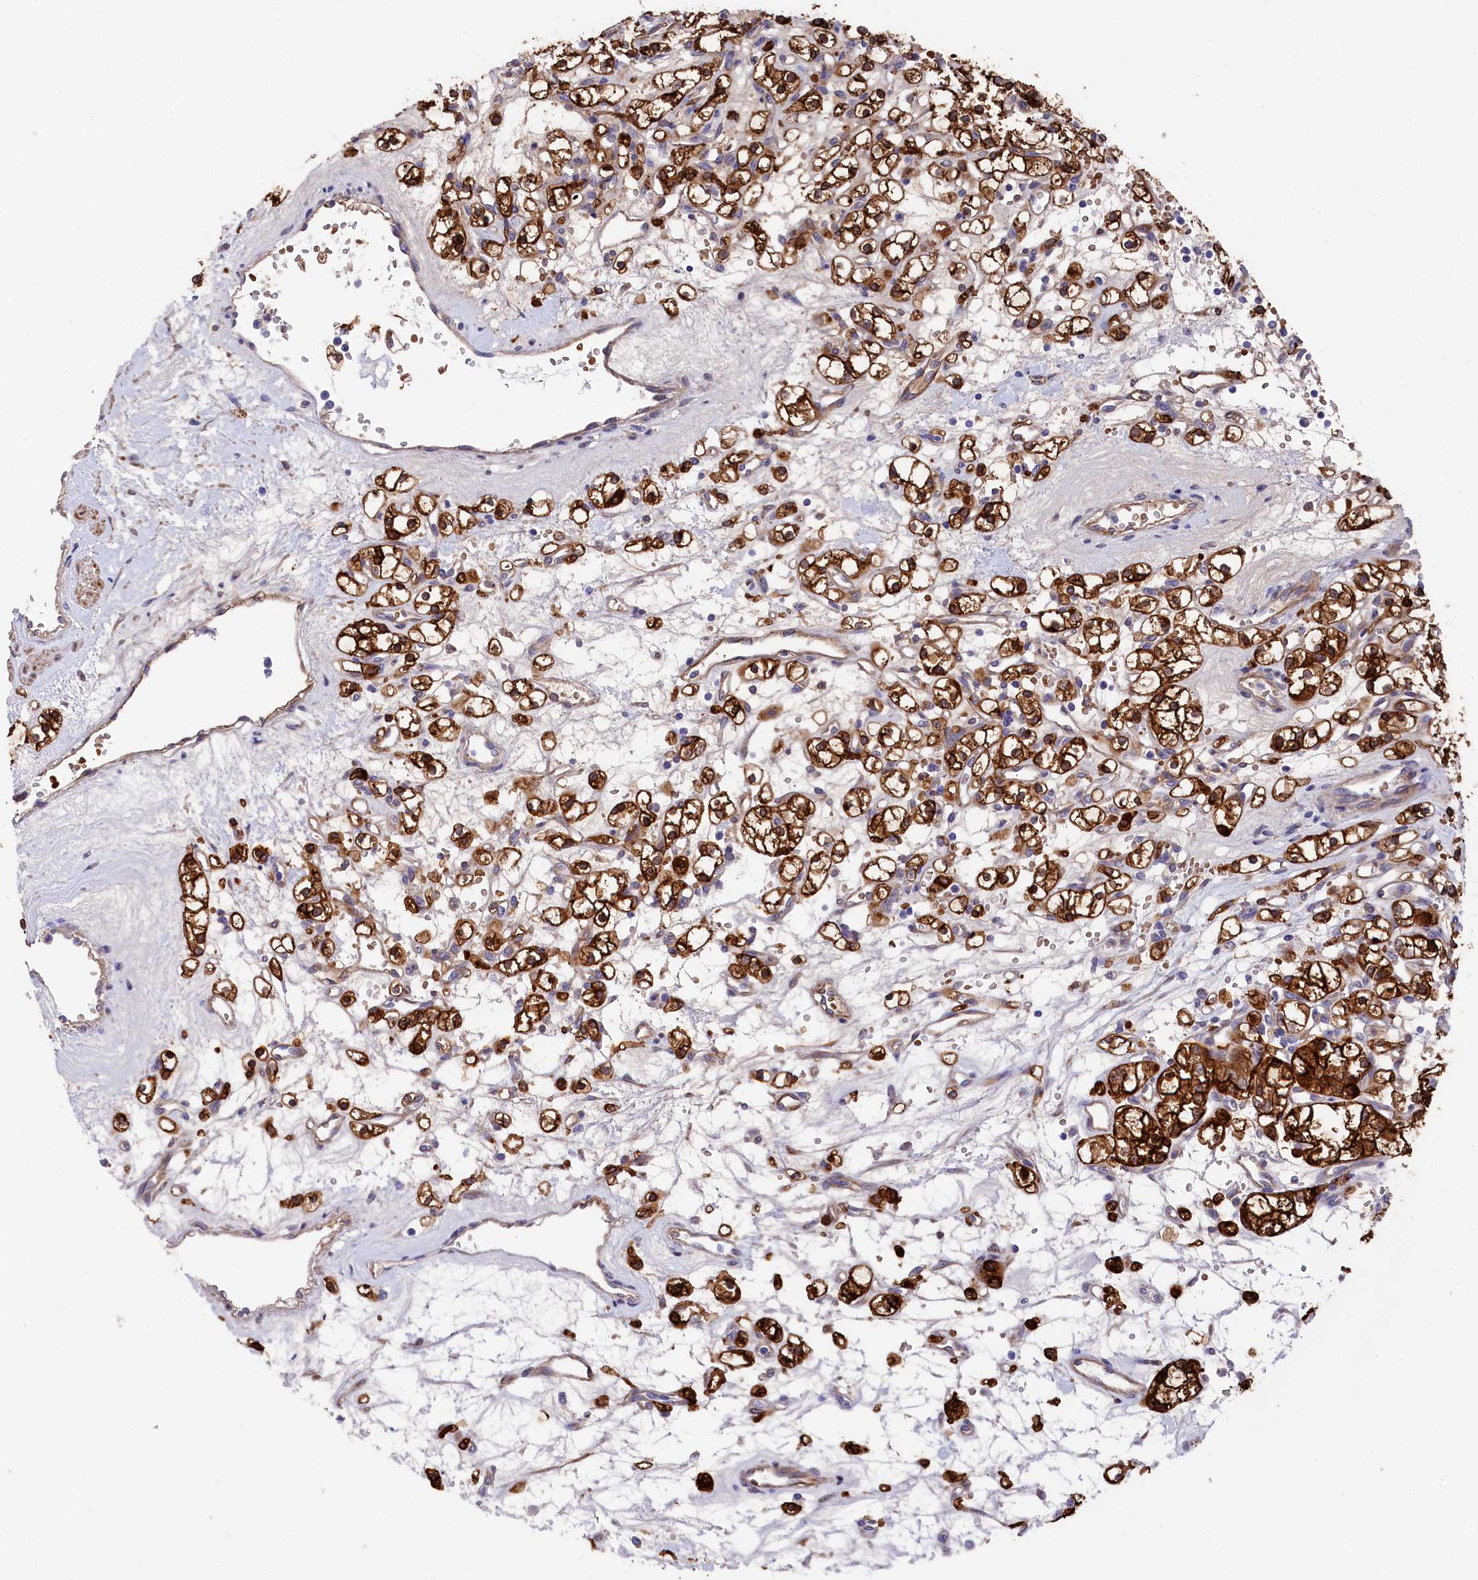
{"staining": {"intensity": "strong", "quantity": ">75%", "location": "cytoplasmic/membranous"}, "tissue": "renal cancer", "cell_type": "Tumor cells", "image_type": "cancer", "snomed": [{"axis": "morphology", "description": "Adenocarcinoma, NOS"}, {"axis": "topography", "description": "Kidney"}], "caption": "Tumor cells display high levels of strong cytoplasmic/membranous positivity in approximately >75% of cells in human renal cancer (adenocarcinoma). (DAB (3,3'-diaminobenzidine) IHC with brightfield microscopy, high magnification).", "gene": "LHFPL4", "patient": {"sex": "female", "age": 59}}